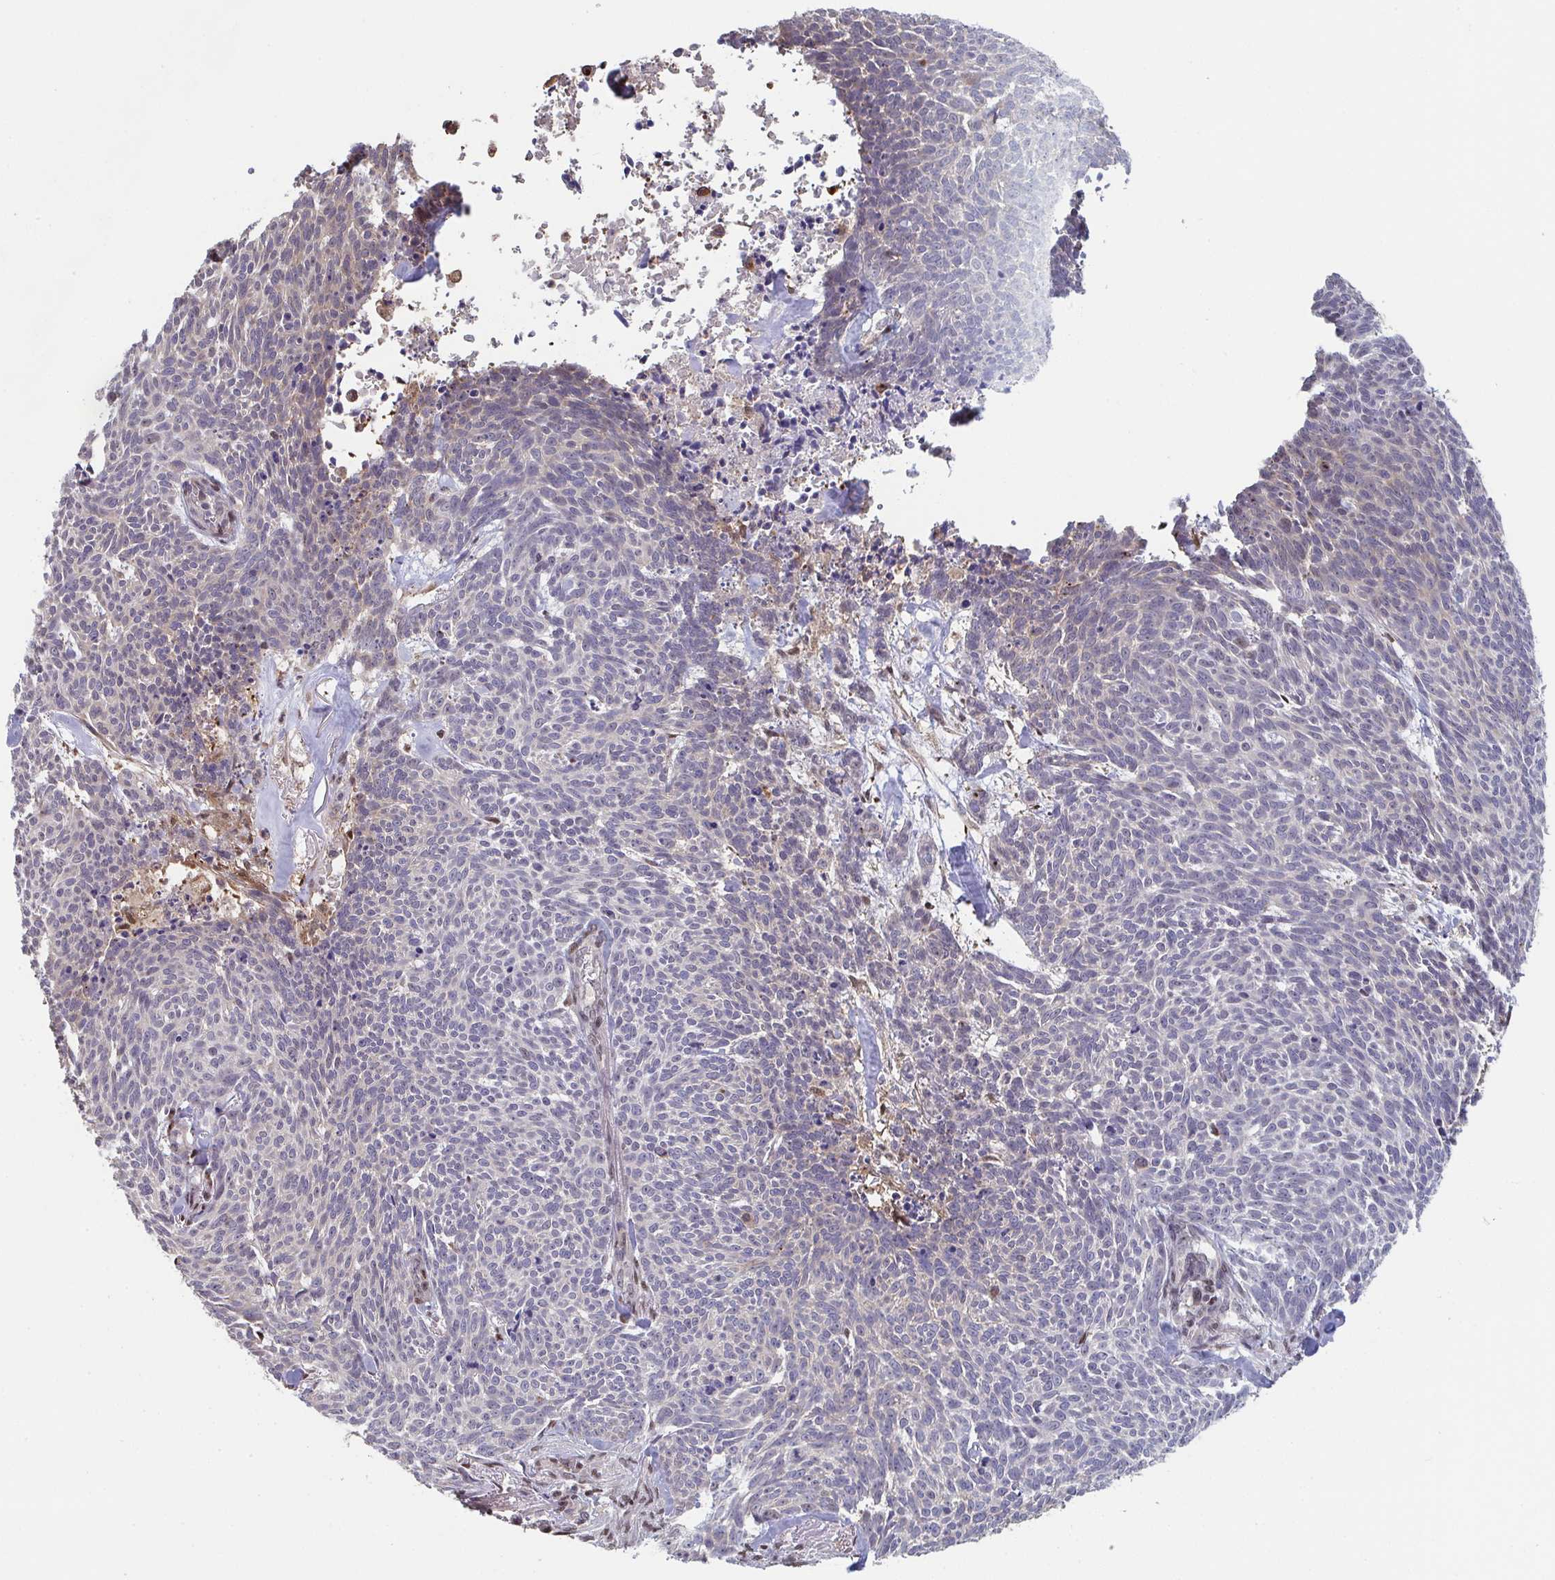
{"staining": {"intensity": "negative", "quantity": "none", "location": "none"}, "tissue": "skin cancer", "cell_type": "Tumor cells", "image_type": "cancer", "snomed": [{"axis": "morphology", "description": "Basal cell carcinoma"}, {"axis": "topography", "description": "Skin"}], "caption": "Photomicrograph shows no significant protein staining in tumor cells of skin cancer. The staining is performed using DAB (3,3'-diaminobenzidine) brown chromogen with nuclei counter-stained in using hematoxylin.", "gene": "ACD", "patient": {"sex": "female", "age": 93}}